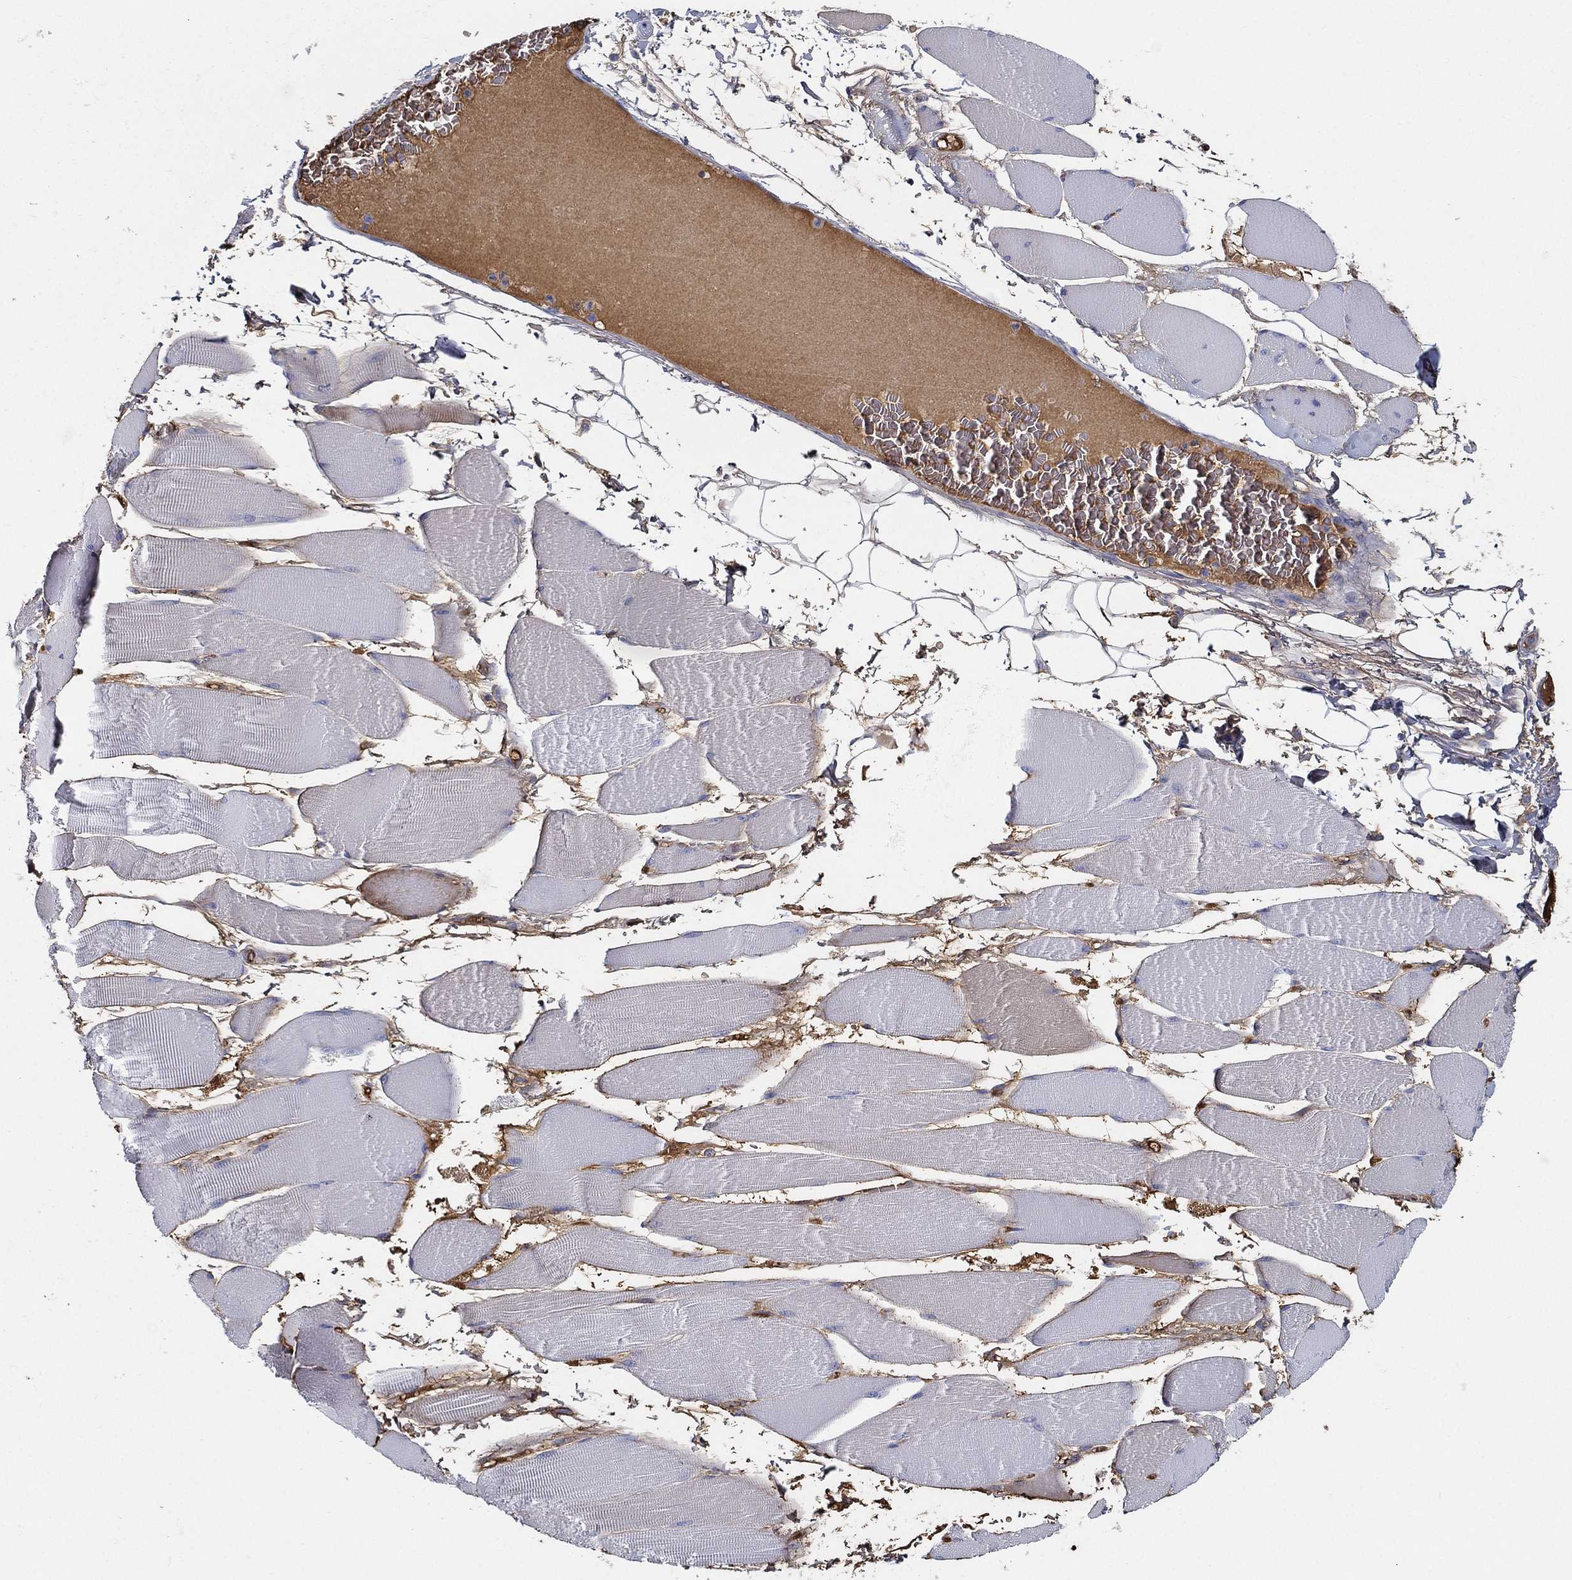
{"staining": {"intensity": "negative", "quantity": "none", "location": "none"}, "tissue": "skeletal muscle", "cell_type": "Myocytes", "image_type": "normal", "snomed": [{"axis": "morphology", "description": "Normal tissue, NOS"}, {"axis": "topography", "description": "Skeletal muscle"}], "caption": "Immunohistochemical staining of normal human skeletal muscle exhibits no significant positivity in myocytes. (DAB (3,3'-diaminobenzidine) IHC, high magnification).", "gene": "IFNB1", "patient": {"sex": "male", "age": 56}}